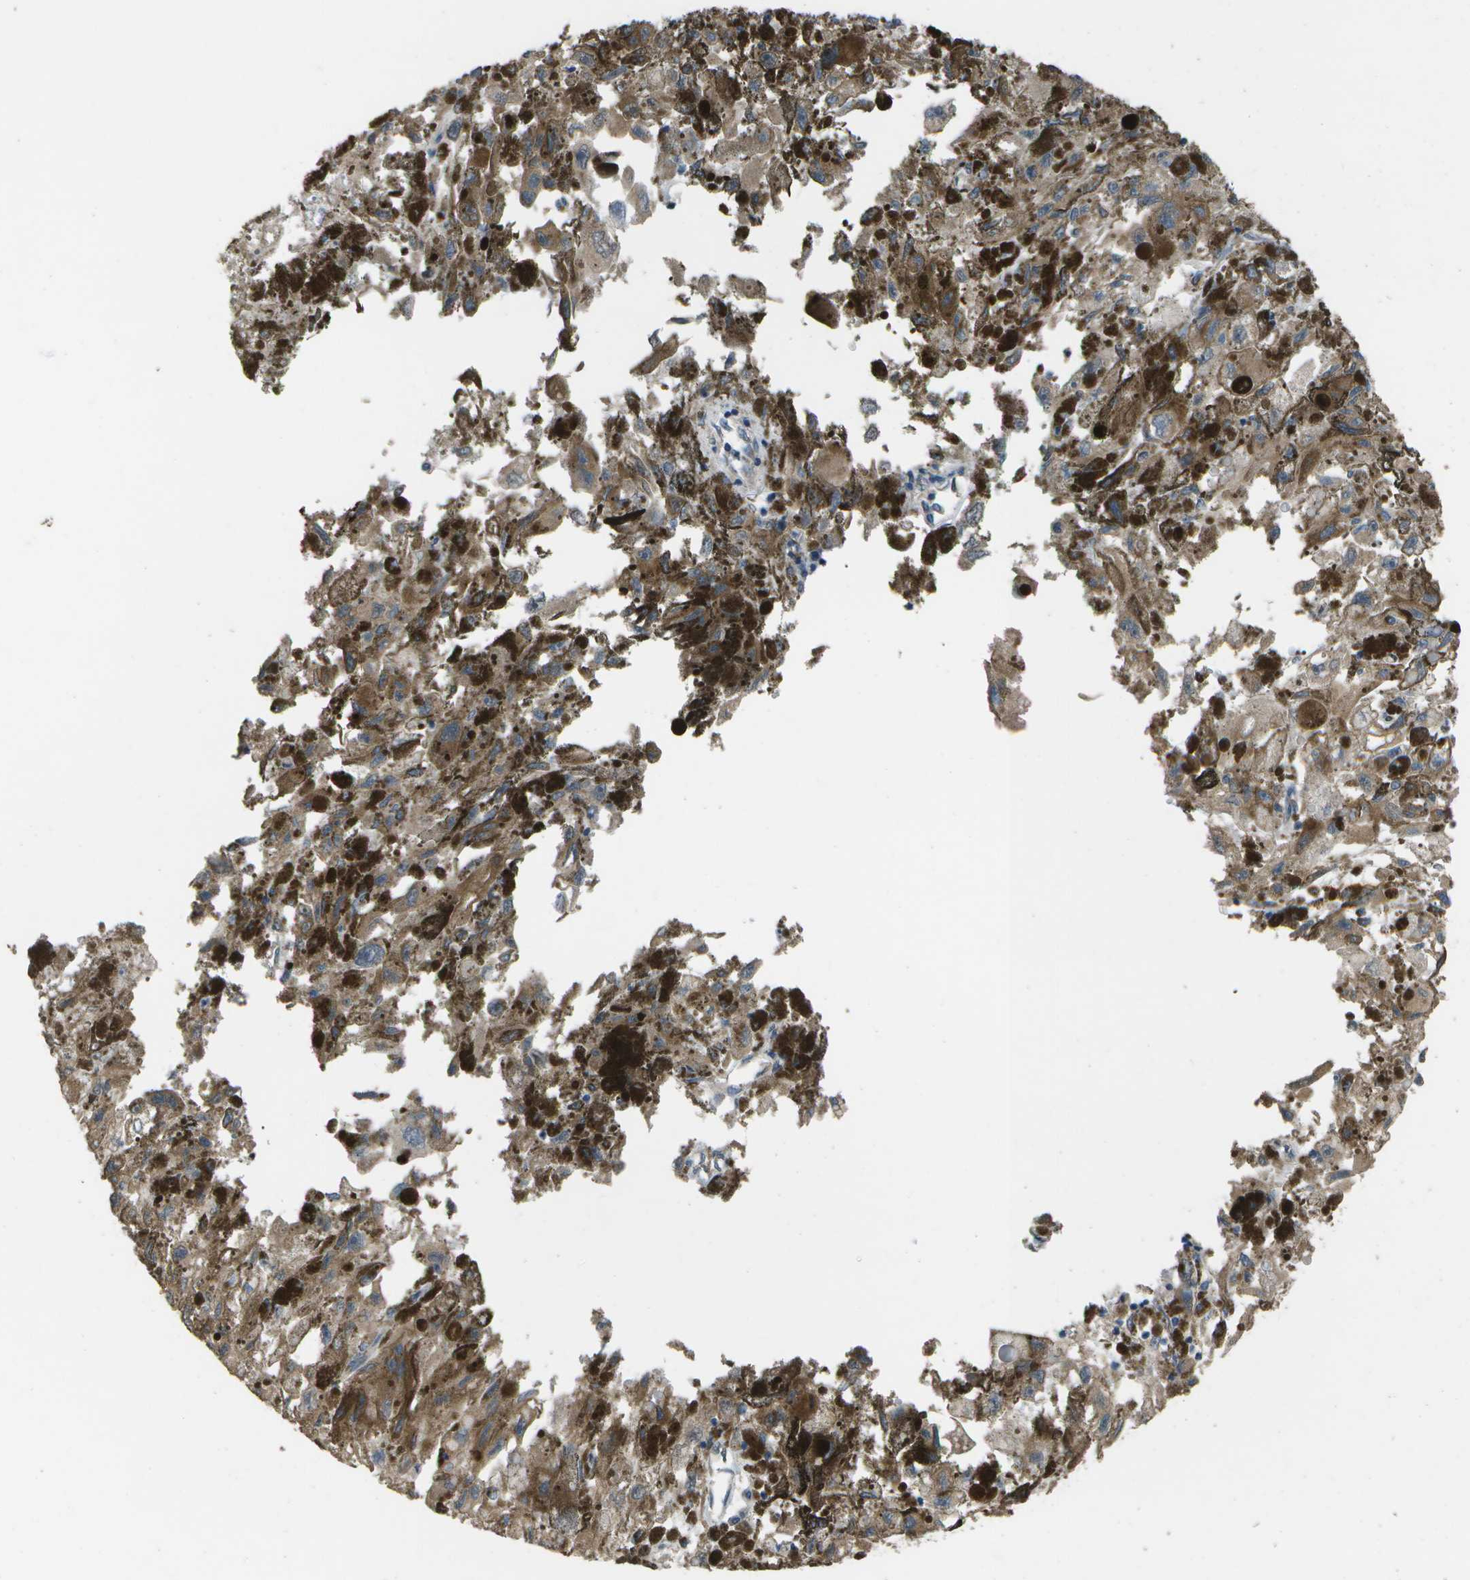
{"staining": {"intensity": "weak", "quantity": ">75%", "location": "cytoplasmic/membranous"}, "tissue": "melanoma", "cell_type": "Tumor cells", "image_type": "cancer", "snomed": [{"axis": "morphology", "description": "Malignant melanoma, NOS"}, {"axis": "topography", "description": "Skin"}], "caption": "Protein expression analysis of human melanoma reveals weak cytoplasmic/membranous staining in approximately >75% of tumor cells.", "gene": "CLNS1A", "patient": {"sex": "female", "age": 104}}